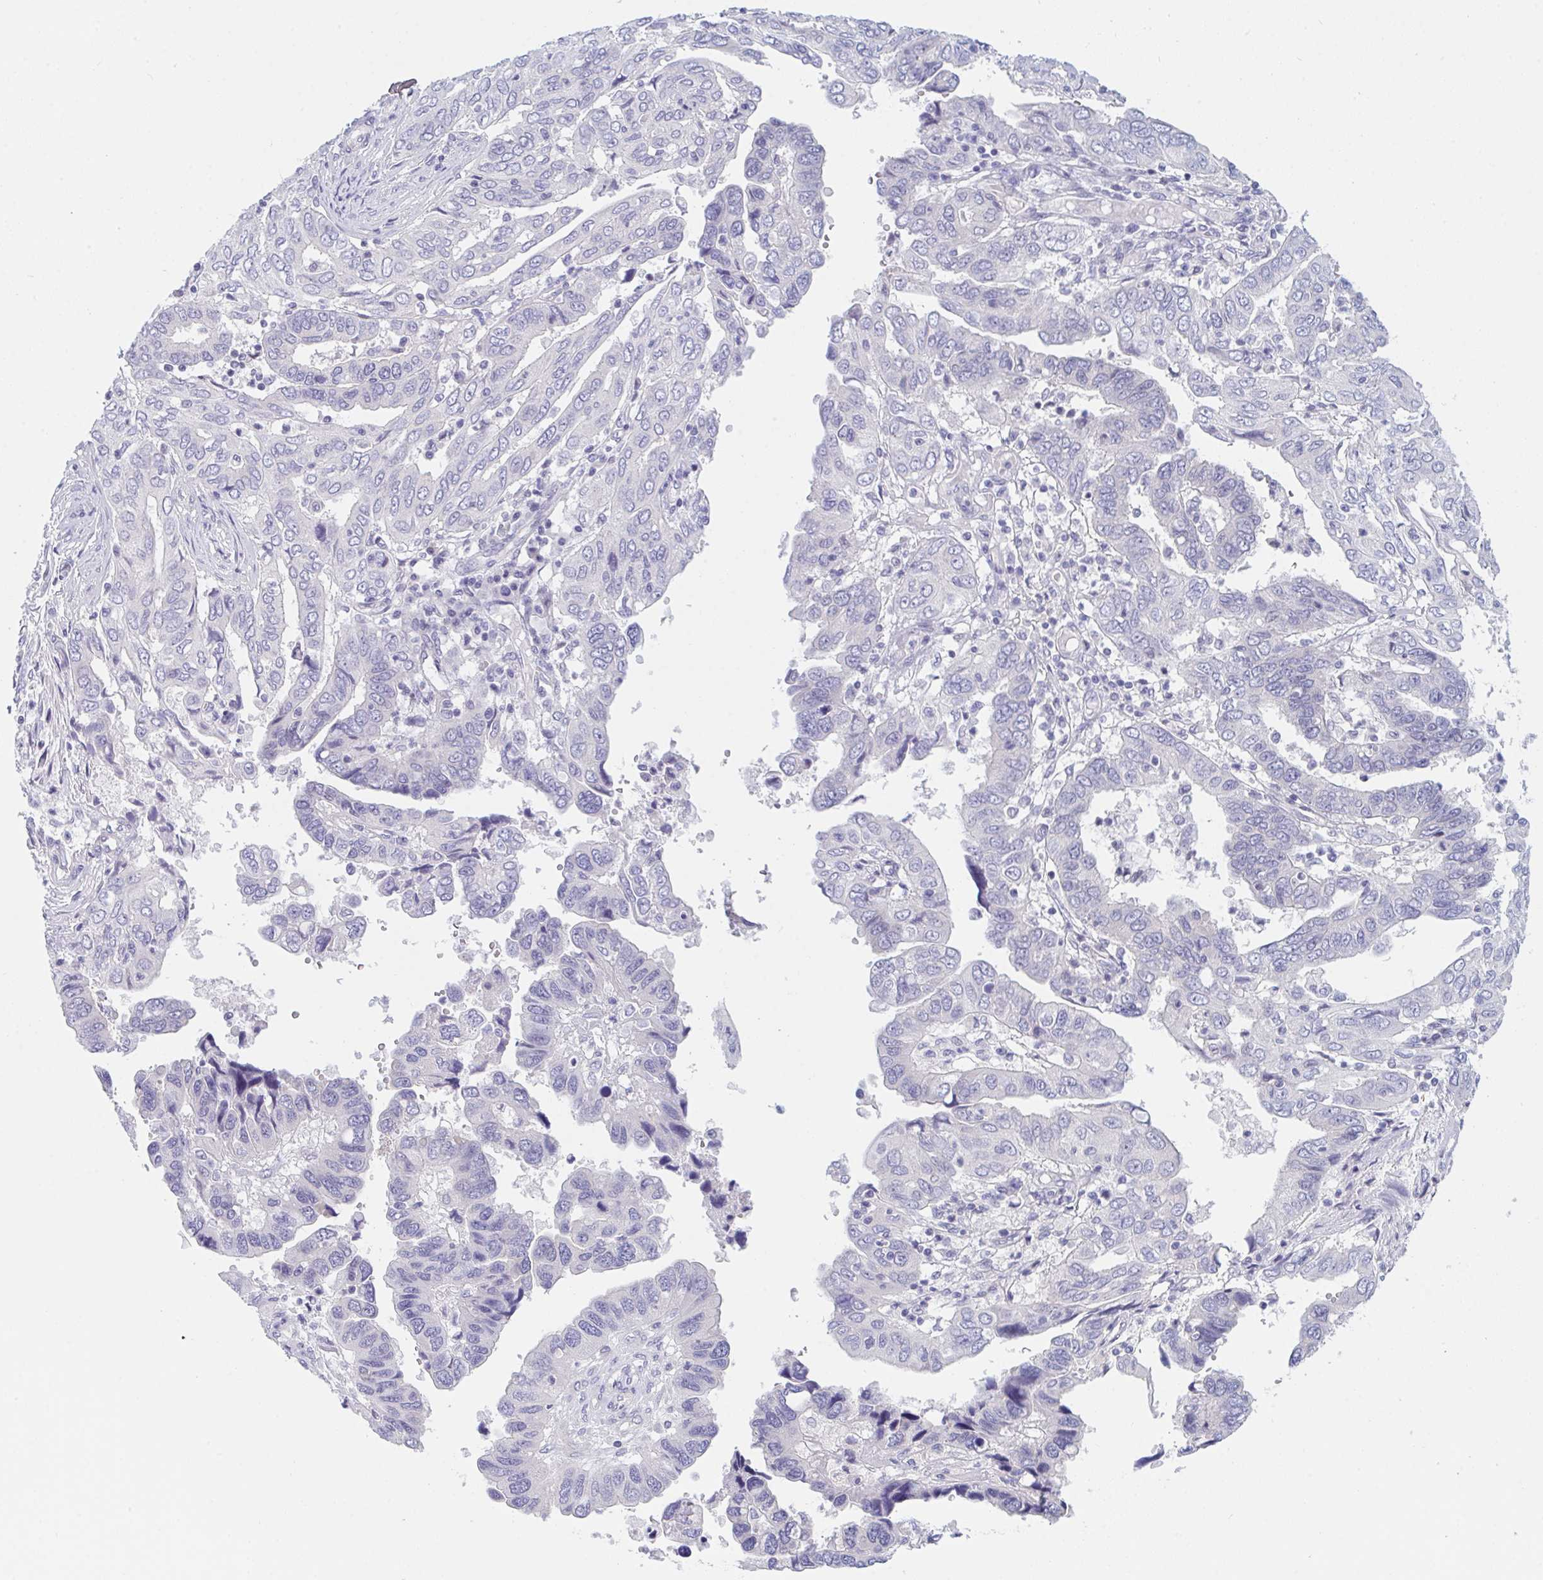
{"staining": {"intensity": "negative", "quantity": "none", "location": "none"}, "tissue": "ovarian cancer", "cell_type": "Tumor cells", "image_type": "cancer", "snomed": [{"axis": "morphology", "description": "Cystadenocarcinoma, serous, NOS"}, {"axis": "topography", "description": "Ovary"}], "caption": "Immunohistochemistry photomicrograph of neoplastic tissue: ovarian cancer stained with DAB reveals no significant protein positivity in tumor cells.", "gene": "NAA30", "patient": {"sex": "female", "age": 79}}